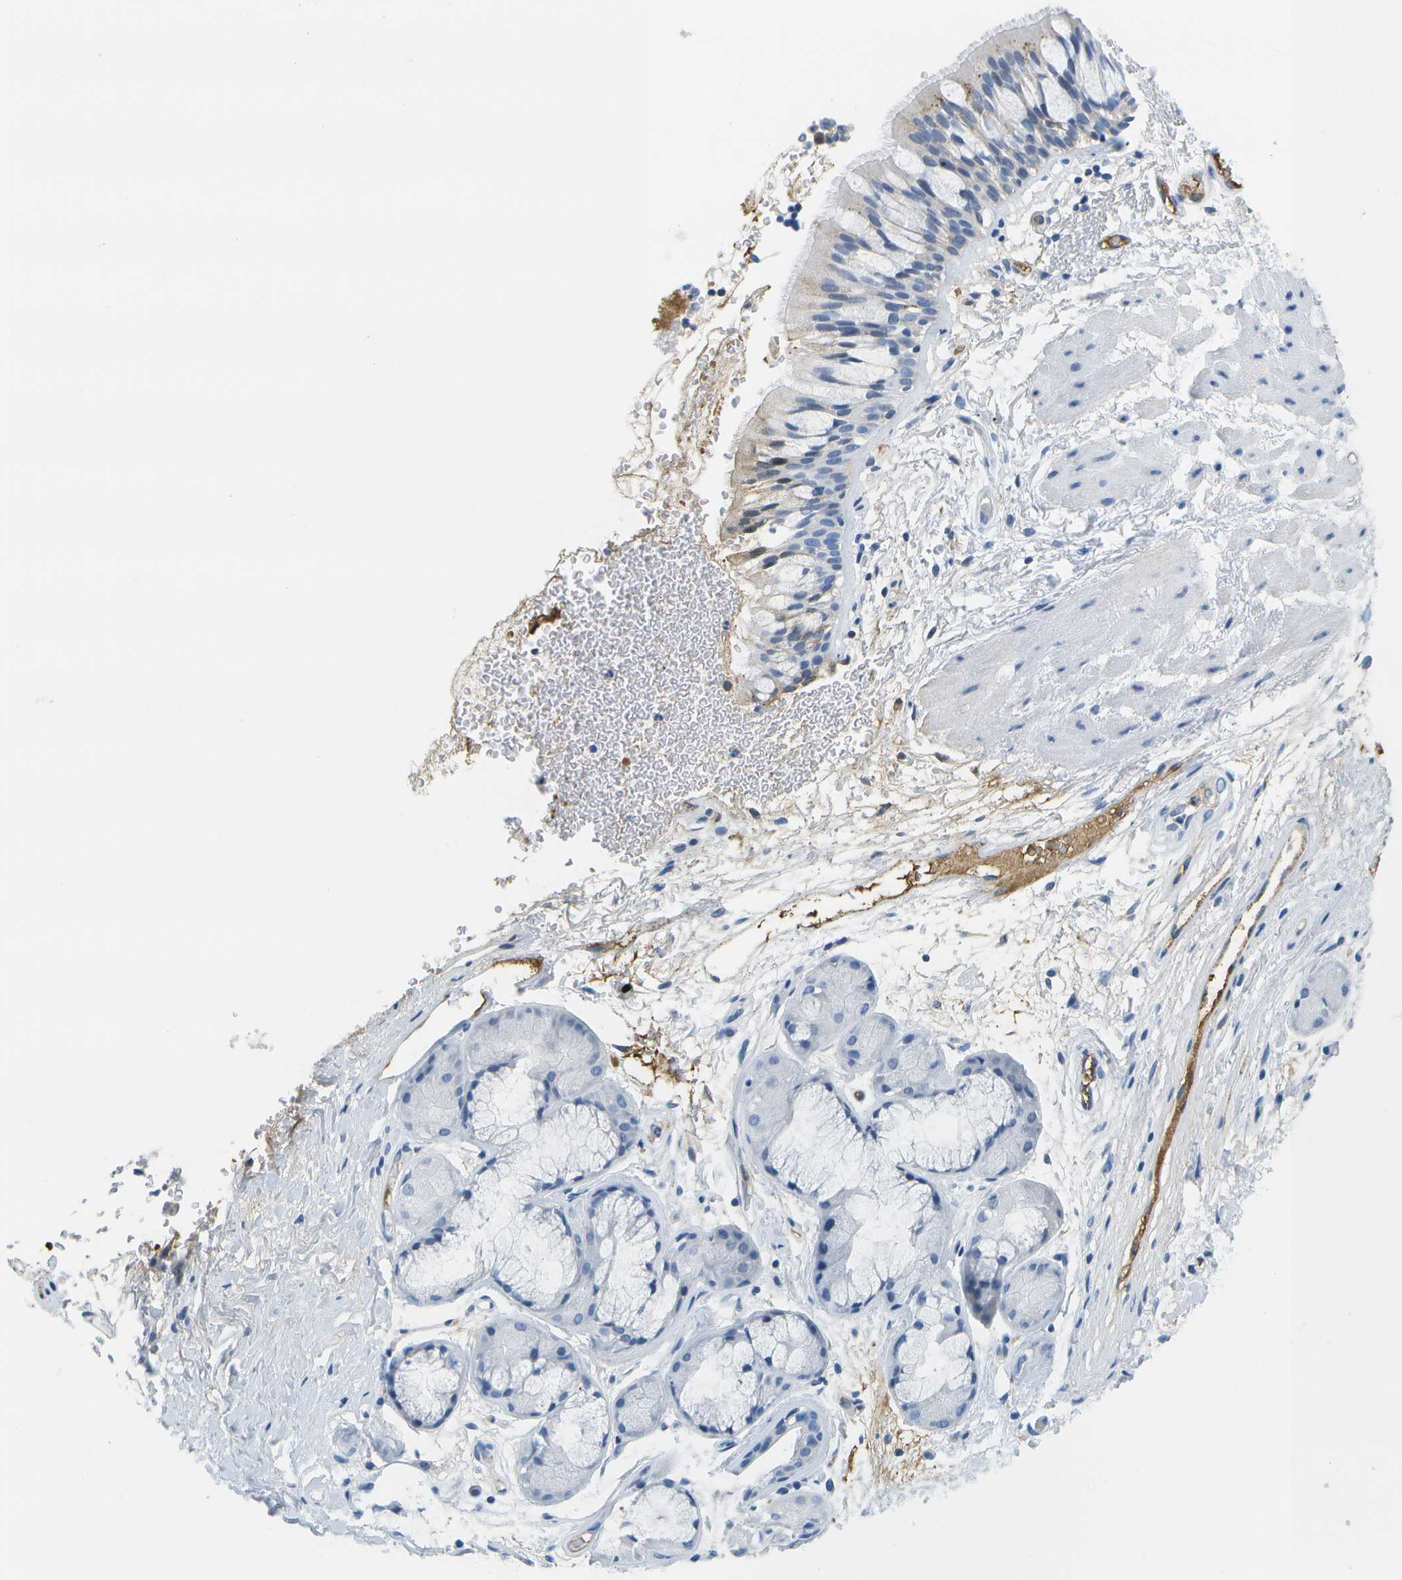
{"staining": {"intensity": "negative", "quantity": "none", "location": "none"}, "tissue": "bronchus", "cell_type": "Respiratory epithelial cells", "image_type": "normal", "snomed": [{"axis": "morphology", "description": "Normal tissue, NOS"}, {"axis": "topography", "description": "Bronchus"}], "caption": "Immunohistochemistry (IHC) image of benign bronchus: bronchus stained with DAB (3,3'-diaminobenzidine) displays no significant protein staining in respiratory epithelial cells.", "gene": "SERPINA1", "patient": {"sex": "male", "age": 66}}